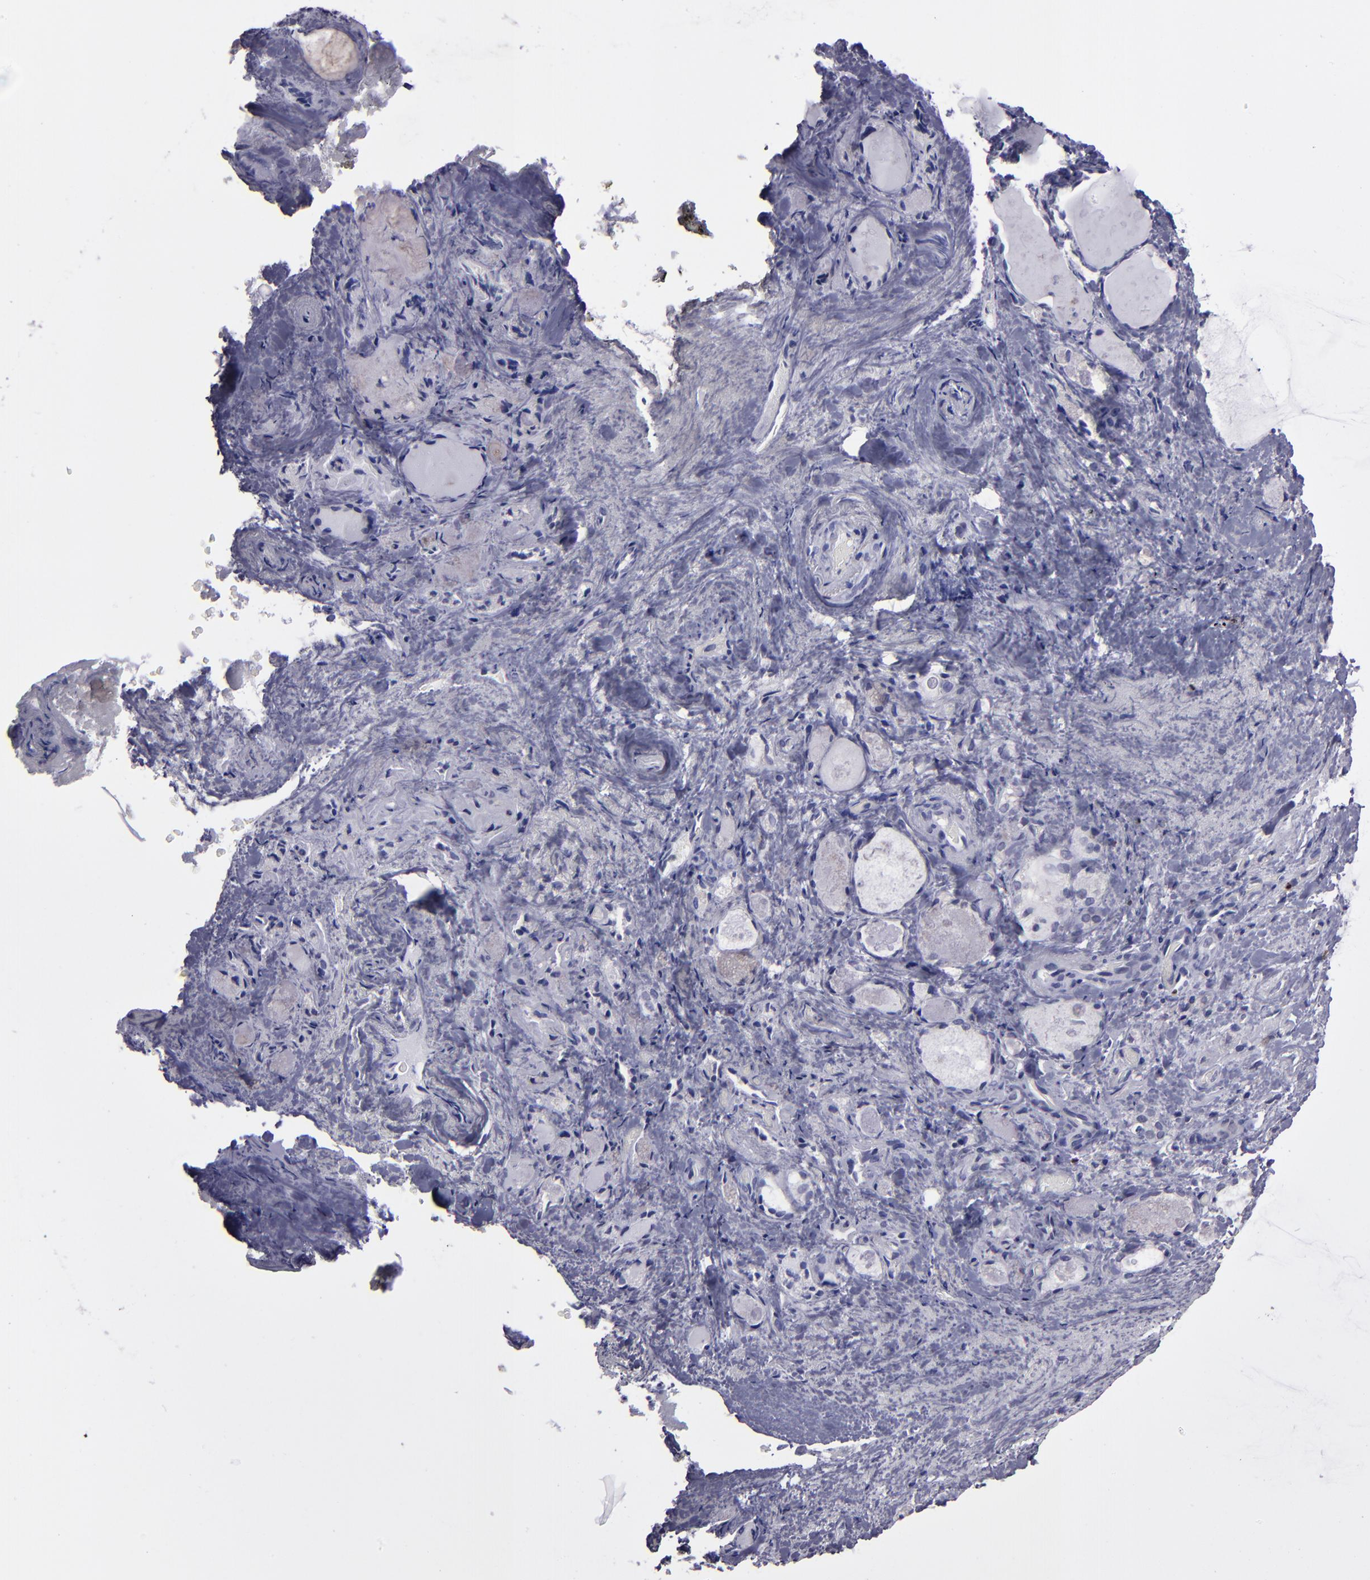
{"staining": {"intensity": "negative", "quantity": "none", "location": "none"}, "tissue": "thyroid gland", "cell_type": "Glandular cells", "image_type": "normal", "snomed": [{"axis": "morphology", "description": "Normal tissue, NOS"}, {"axis": "topography", "description": "Thyroid gland"}], "caption": "High magnification brightfield microscopy of unremarkable thyroid gland stained with DAB (3,3'-diaminobenzidine) (brown) and counterstained with hematoxylin (blue): glandular cells show no significant staining.", "gene": "CEBPE", "patient": {"sex": "female", "age": 75}}